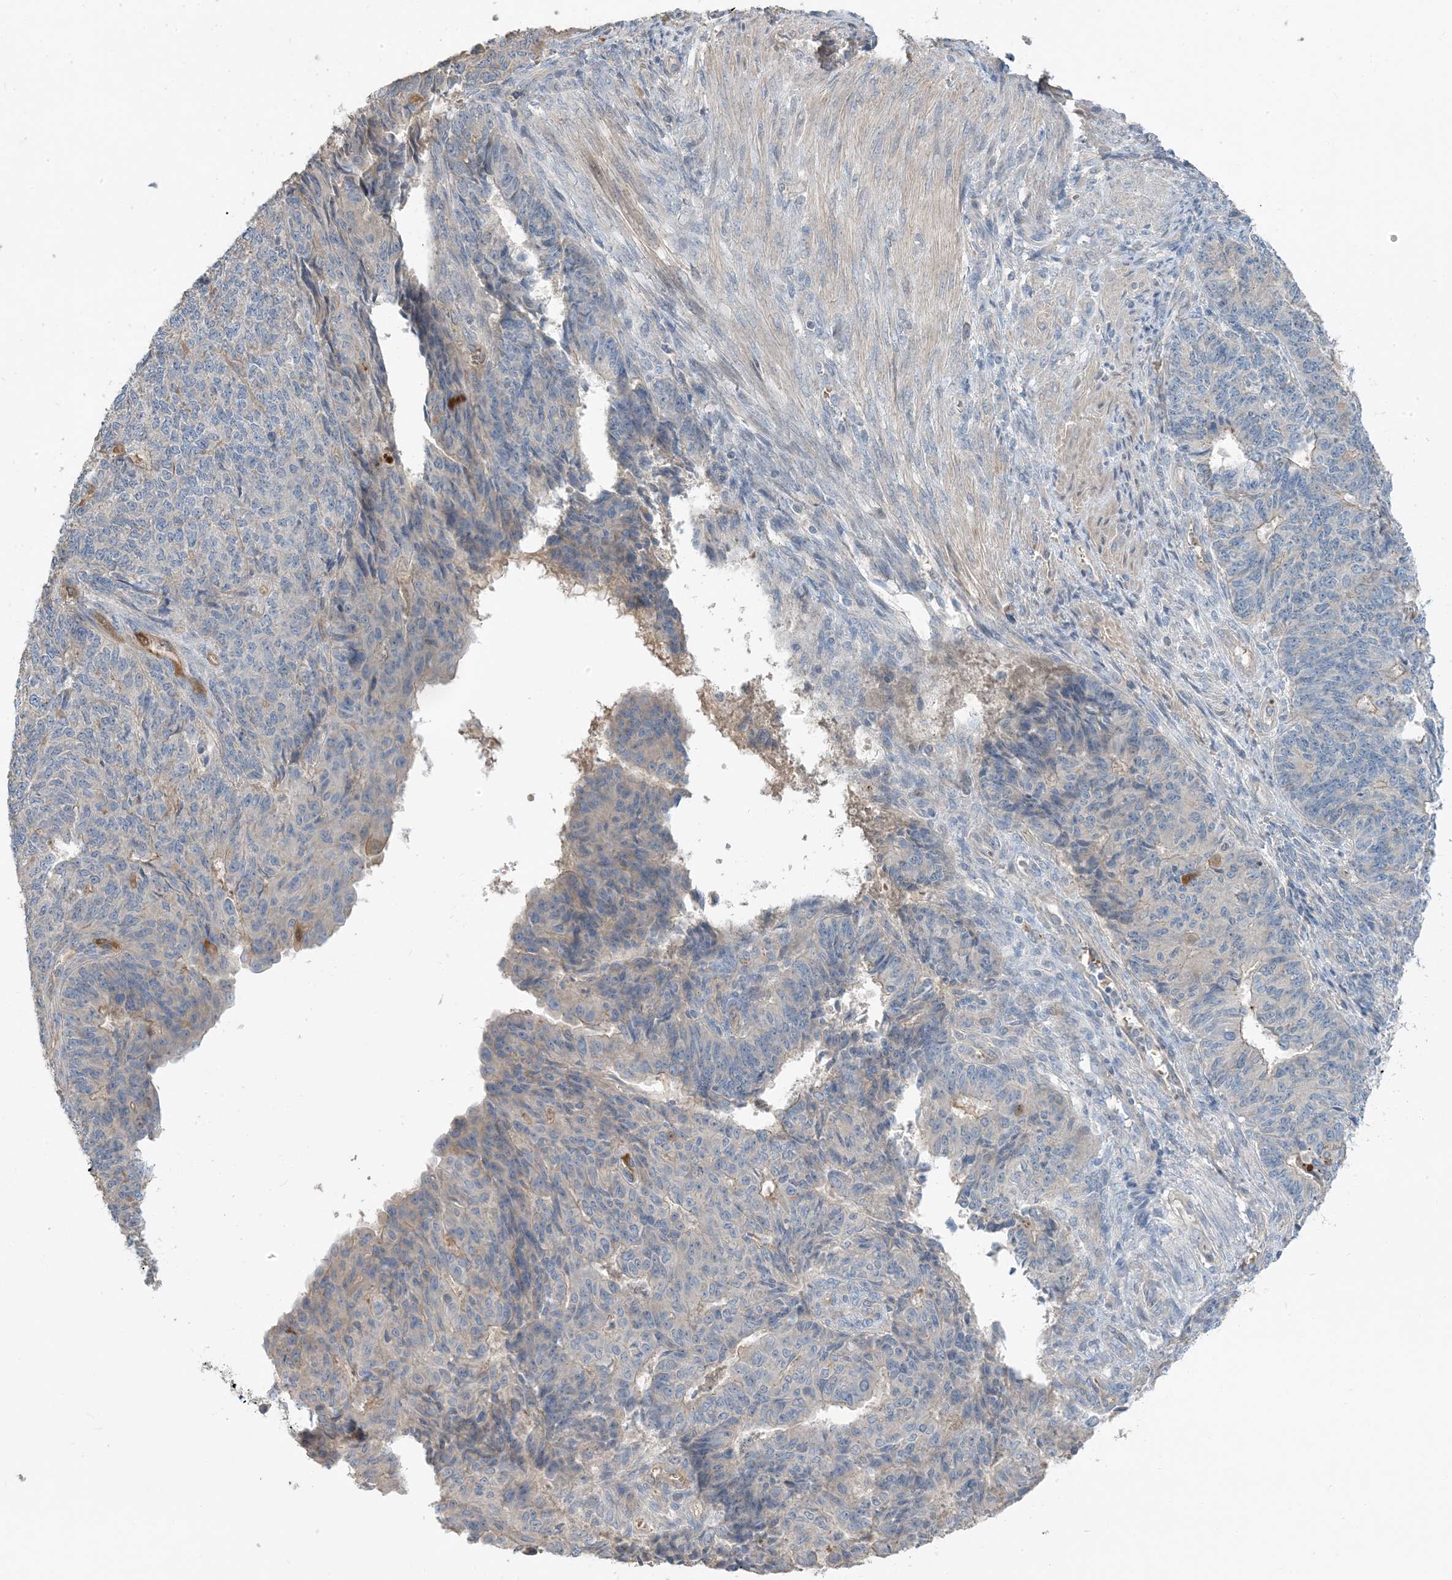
{"staining": {"intensity": "negative", "quantity": "none", "location": "none"}, "tissue": "endometrial cancer", "cell_type": "Tumor cells", "image_type": "cancer", "snomed": [{"axis": "morphology", "description": "Adenocarcinoma, NOS"}, {"axis": "topography", "description": "Endometrium"}], "caption": "Histopathology image shows no significant protein staining in tumor cells of endometrial adenocarcinoma.", "gene": "USP53", "patient": {"sex": "female", "age": 32}}